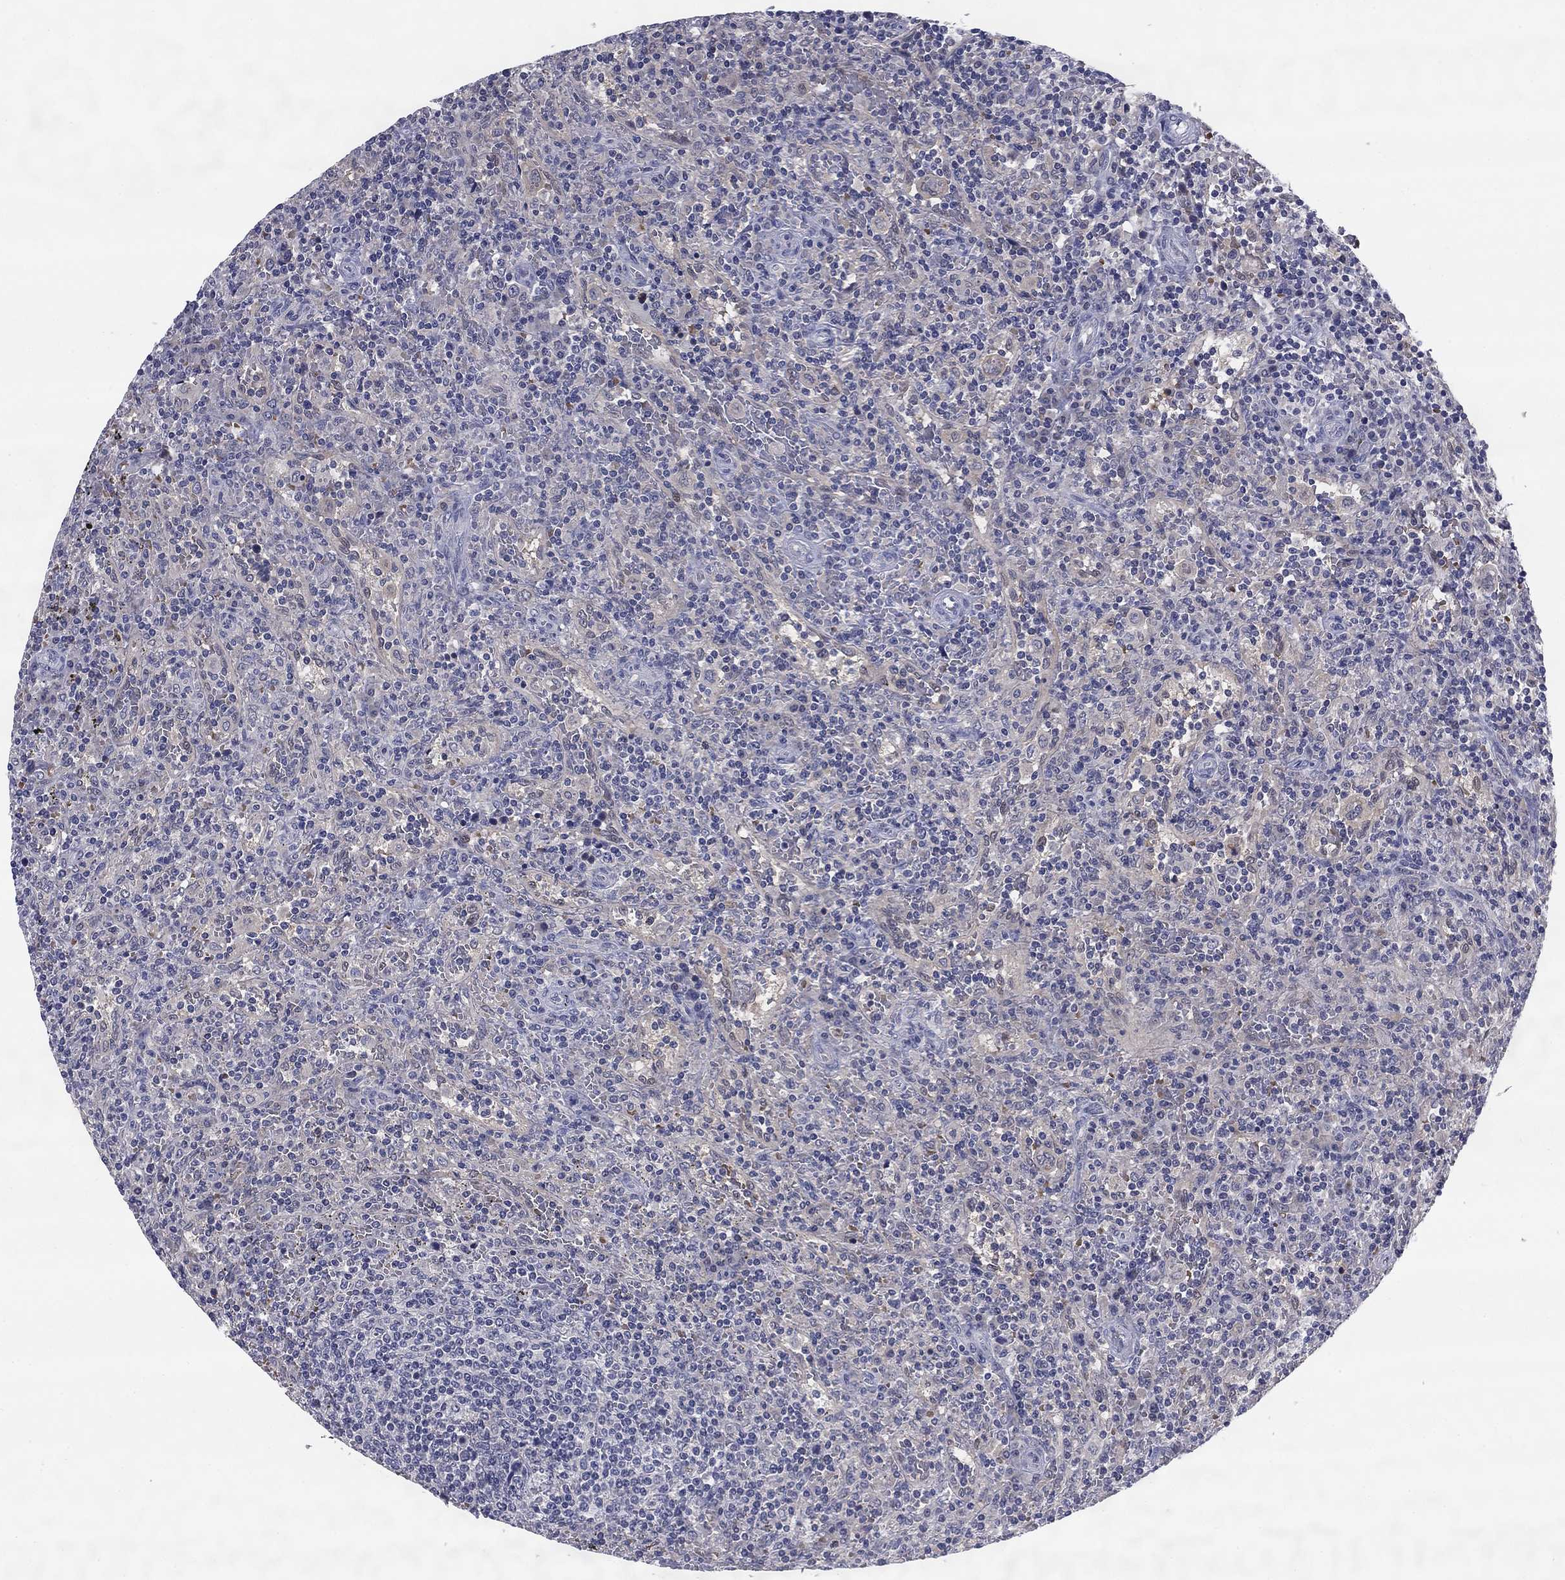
{"staining": {"intensity": "negative", "quantity": "none", "location": "none"}, "tissue": "lymphoma", "cell_type": "Tumor cells", "image_type": "cancer", "snomed": [{"axis": "morphology", "description": "Malignant lymphoma, non-Hodgkin's type, Low grade"}, {"axis": "topography", "description": "Spleen"}], "caption": "The immunohistochemistry (IHC) photomicrograph has no significant expression in tumor cells of low-grade malignant lymphoma, non-Hodgkin's type tissue. (DAB (3,3'-diaminobenzidine) IHC, high magnification).", "gene": "REXO5", "patient": {"sex": "male", "age": 62}}